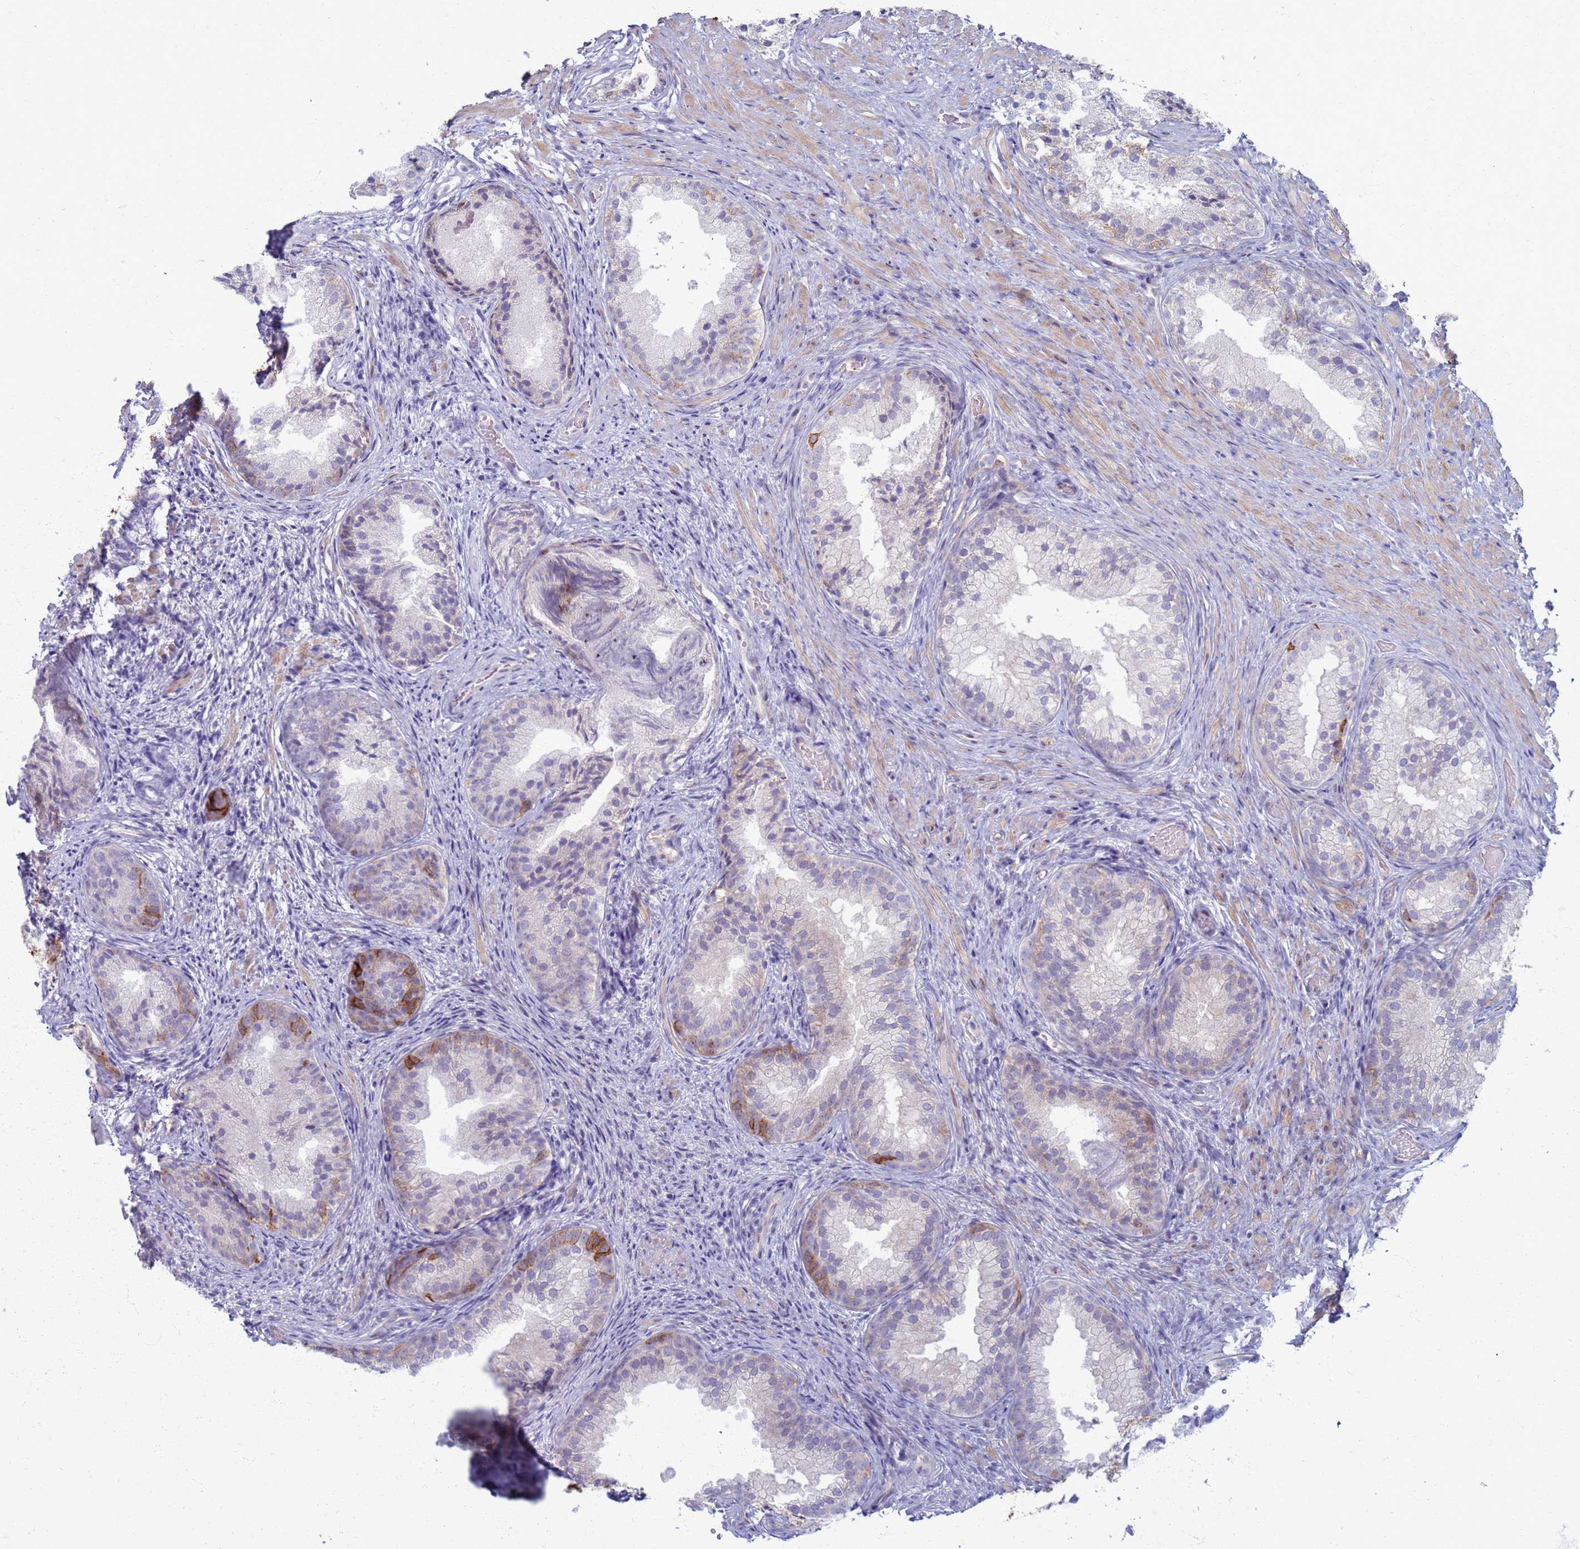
{"staining": {"intensity": "moderate", "quantity": "<25%", "location": "cytoplasmic/membranous"}, "tissue": "prostate", "cell_type": "Glandular cells", "image_type": "normal", "snomed": [{"axis": "morphology", "description": "Normal tissue, NOS"}, {"axis": "topography", "description": "Prostate"}], "caption": "A high-resolution histopathology image shows IHC staining of normal prostate, which displays moderate cytoplasmic/membranous staining in about <25% of glandular cells.", "gene": "CLCA2", "patient": {"sex": "male", "age": 76}}